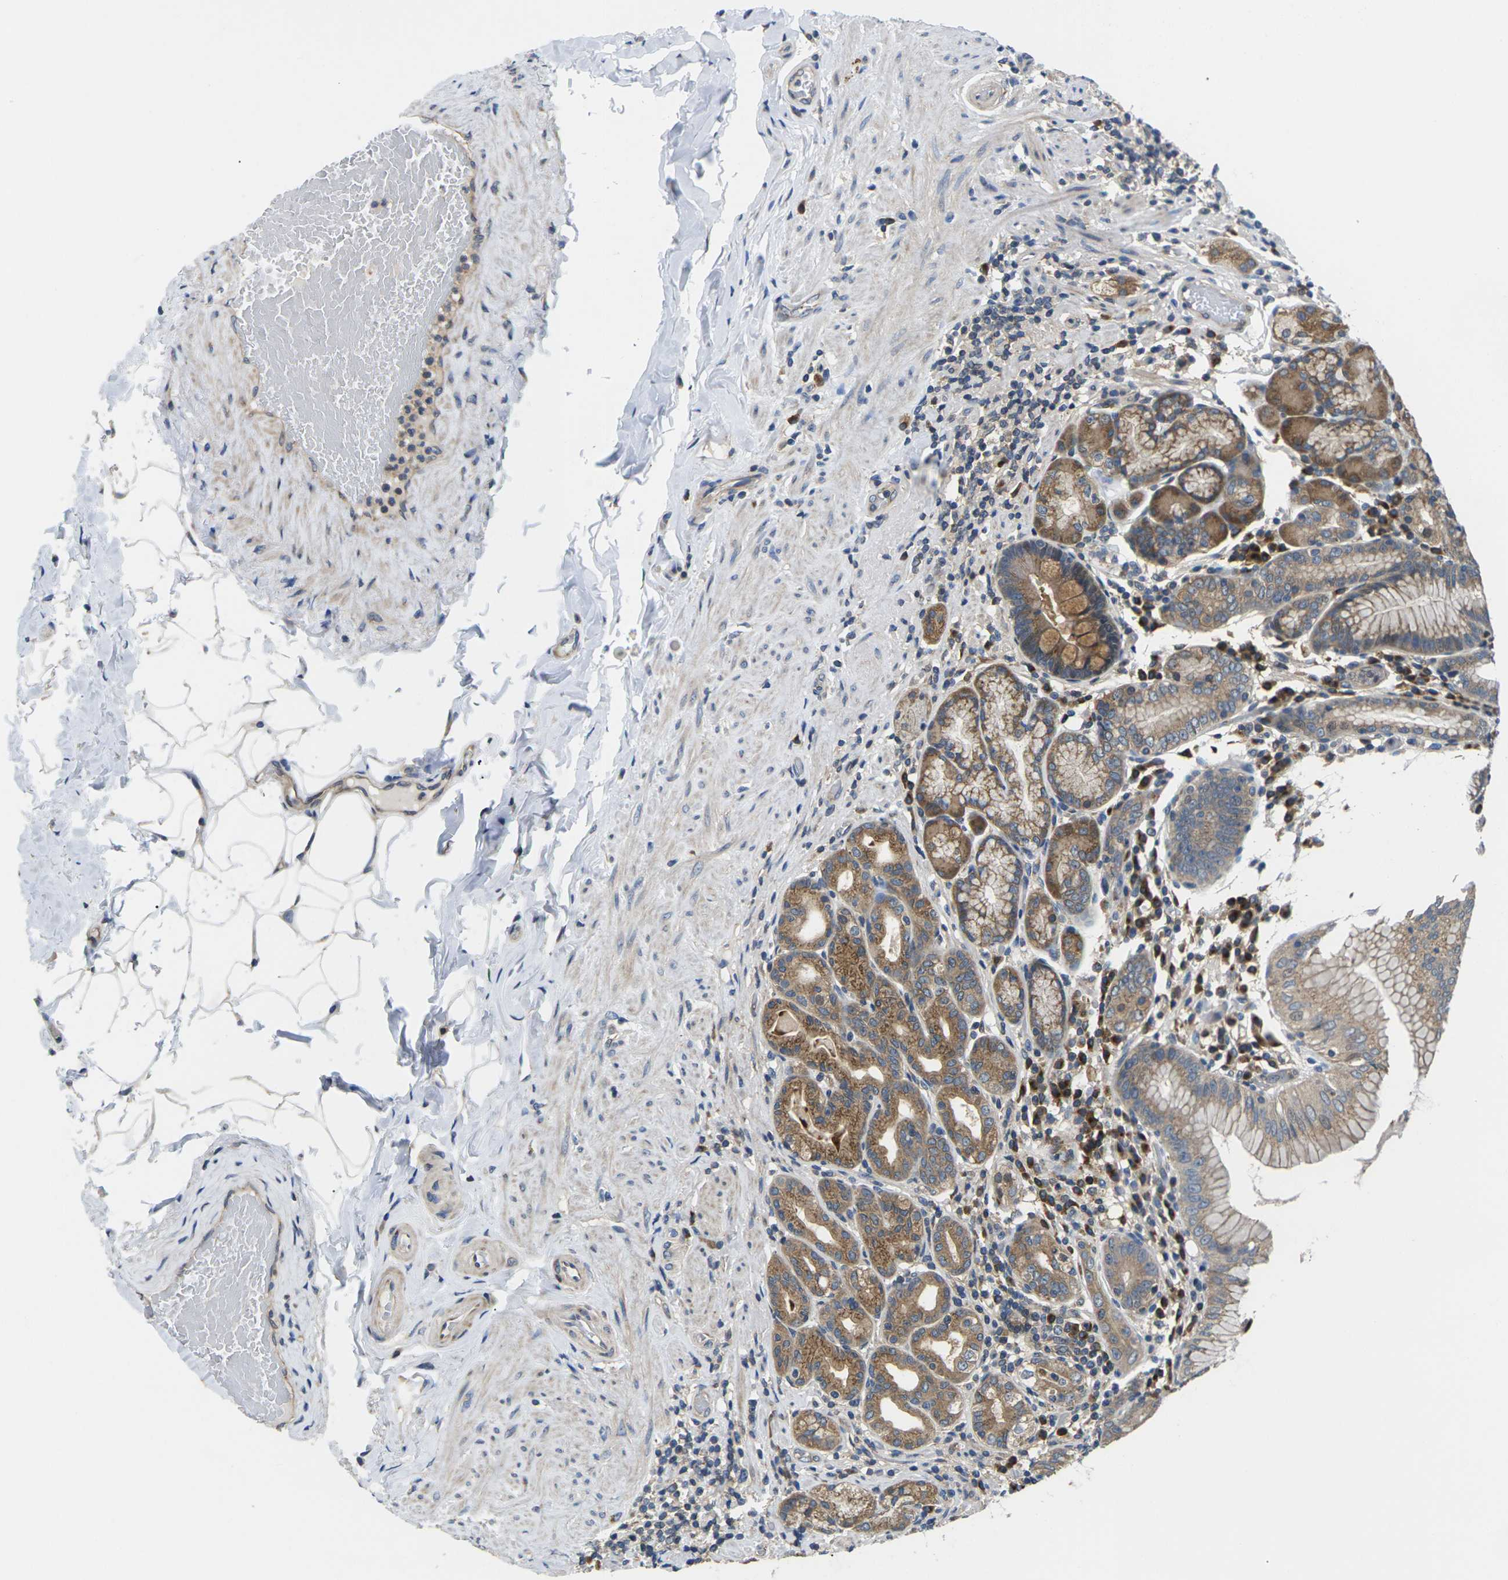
{"staining": {"intensity": "moderate", "quantity": ">75%", "location": "cytoplasmic/membranous"}, "tissue": "stomach", "cell_type": "Glandular cells", "image_type": "normal", "snomed": [{"axis": "morphology", "description": "Normal tissue, NOS"}, {"axis": "topography", "description": "Stomach, lower"}], "caption": "IHC staining of unremarkable stomach, which displays medium levels of moderate cytoplasmic/membranous staining in about >75% of glandular cells indicating moderate cytoplasmic/membranous protein expression. The staining was performed using DAB (3,3'-diaminobenzidine) (brown) for protein detection and nuclei were counterstained in hematoxylin (blue).", "gene": "TMCC2", "patient": {"sex": "female", "age": 76}}